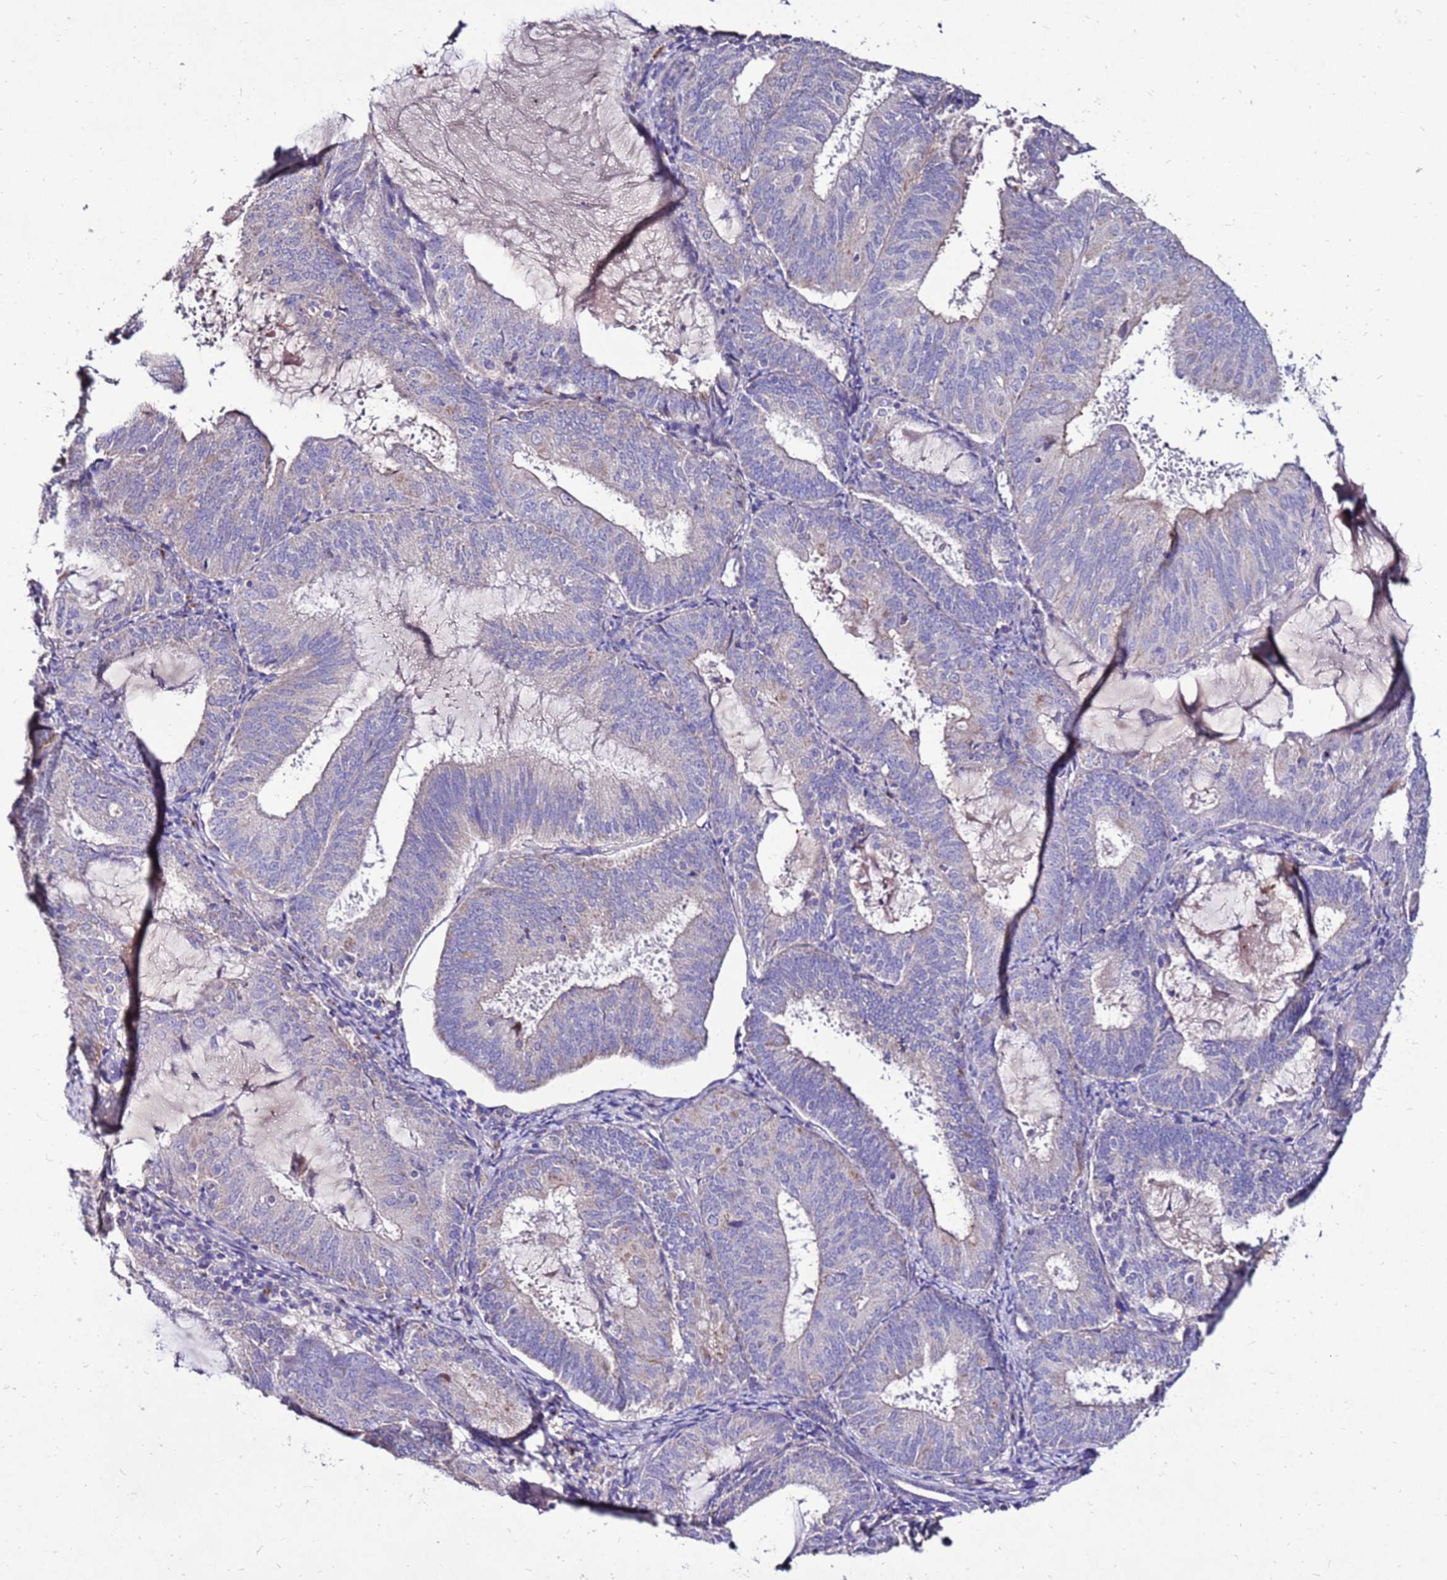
{"staining": {"intensity": "weak", "quantity": "<25%", "location": "cytoplasmic/membranous"}, "tissue": "endometrial cancer", "cell_type": "Tumor cells", "image_type": "cancer", "snomed": [{"axis": "morphology", "description": "Adenocarcinoma, NOS"}, {"axis": "topography", "description": "Endometrium"}], "caption": "Human endometrial cancer stained for a protein using immunohistochemistry shows no staining in tumor cells.", "gene": "TMEM106C", "patient": {"sex": "female", "age": 81}}